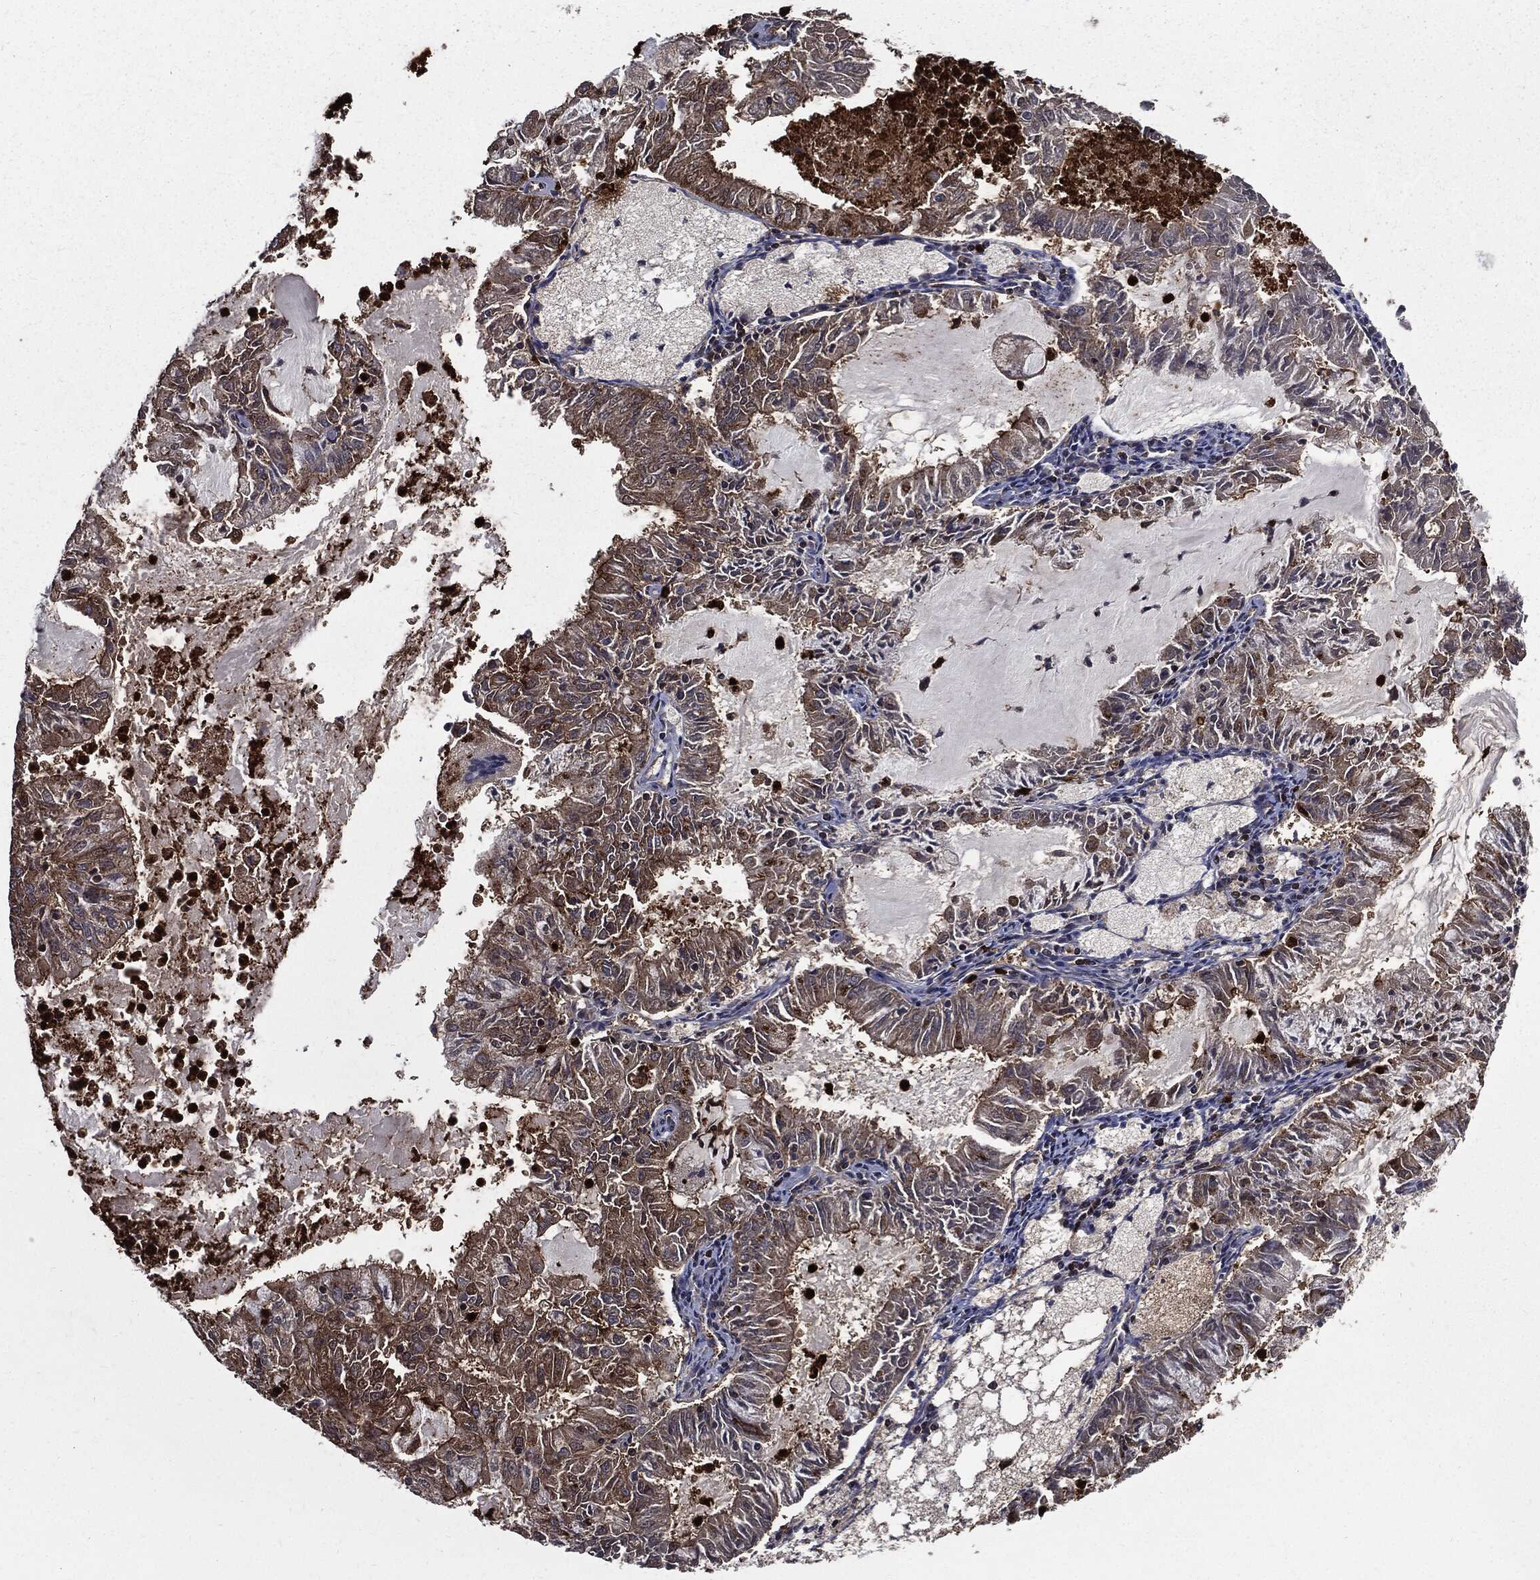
{"staining": {"intensity": "strong", "quantity": "25%-75%", "location": "cytoplasmic/membranous"}, "tissue": "endometrial cancer", "cell_type": "Tumor cells", "image_type": "cancer", "snomed": [{"axis": "morphology", "description": "Adenocarcinoma, NOS"}, {"axis": "topography", "description": "Endometrium"}], "caption": "Human endometrial cancer stained with a brown dye displays strong cytoplasmic/membranous positive staining in approximately 25%-75% of tumor cells.", "gene": "PDCD6IP", "patient": {"sex": "female", "age": 57}}